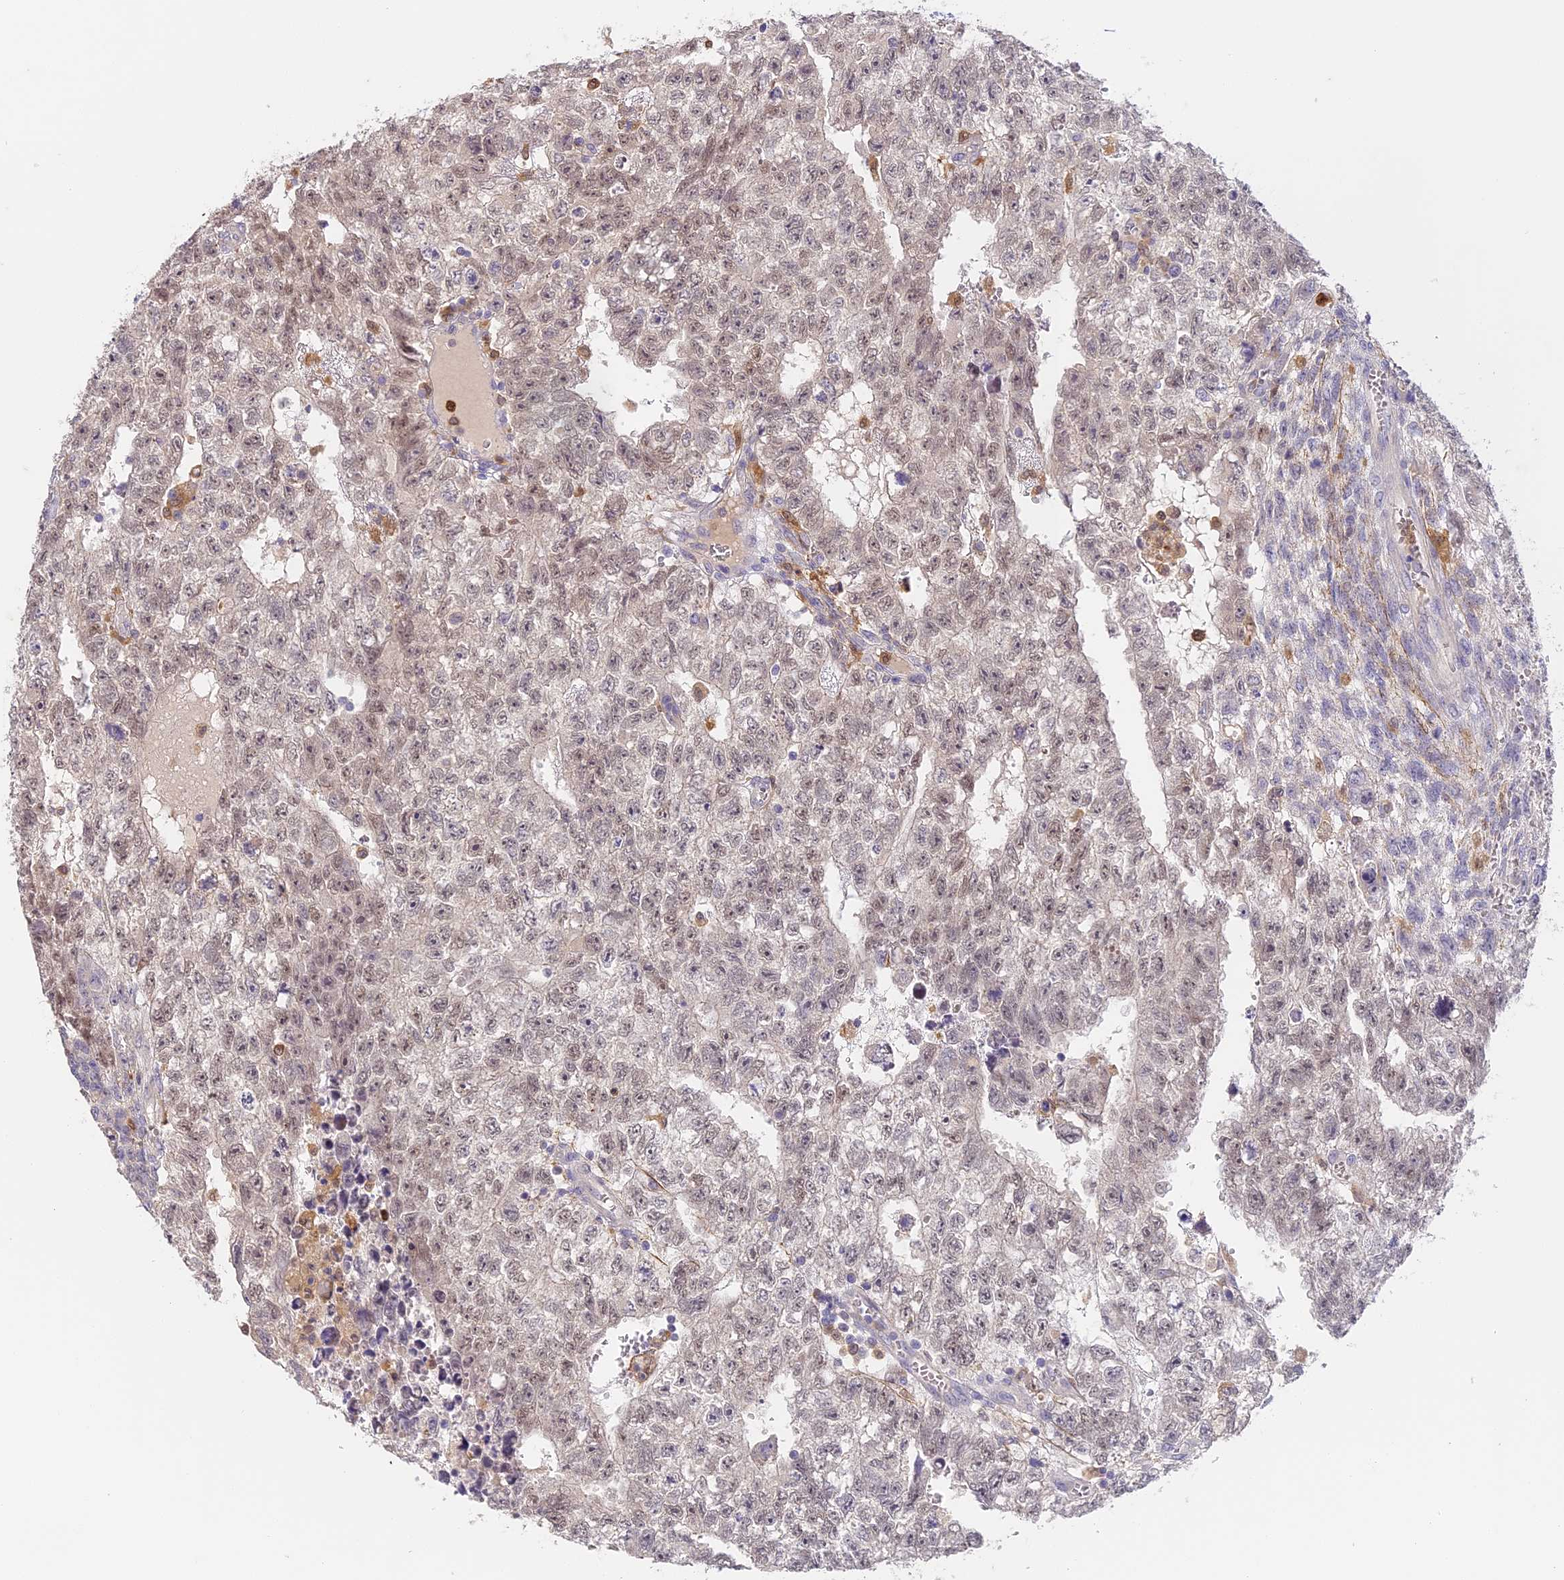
{"staining": {"intensity": "weak", "quantity": "<25%", "location": "cytoplasmic/membranous,nuclear"}, "tissue": "testis cancer", "cell_type": "Tumor cells", "image_type": "cancer", "snomed": [{"axis": "morphology", "description": "Carcinoma, Embryonal, NOS"}, {"axis": "topography", "description": "Testis"}], "caption": "Histopathology image shows no protein positivity in tumor cells of testis cancer tissue. Nuclei are stained in blue.", "gene": "NCF4", "patient": {"sex": "male", "age": 26}}